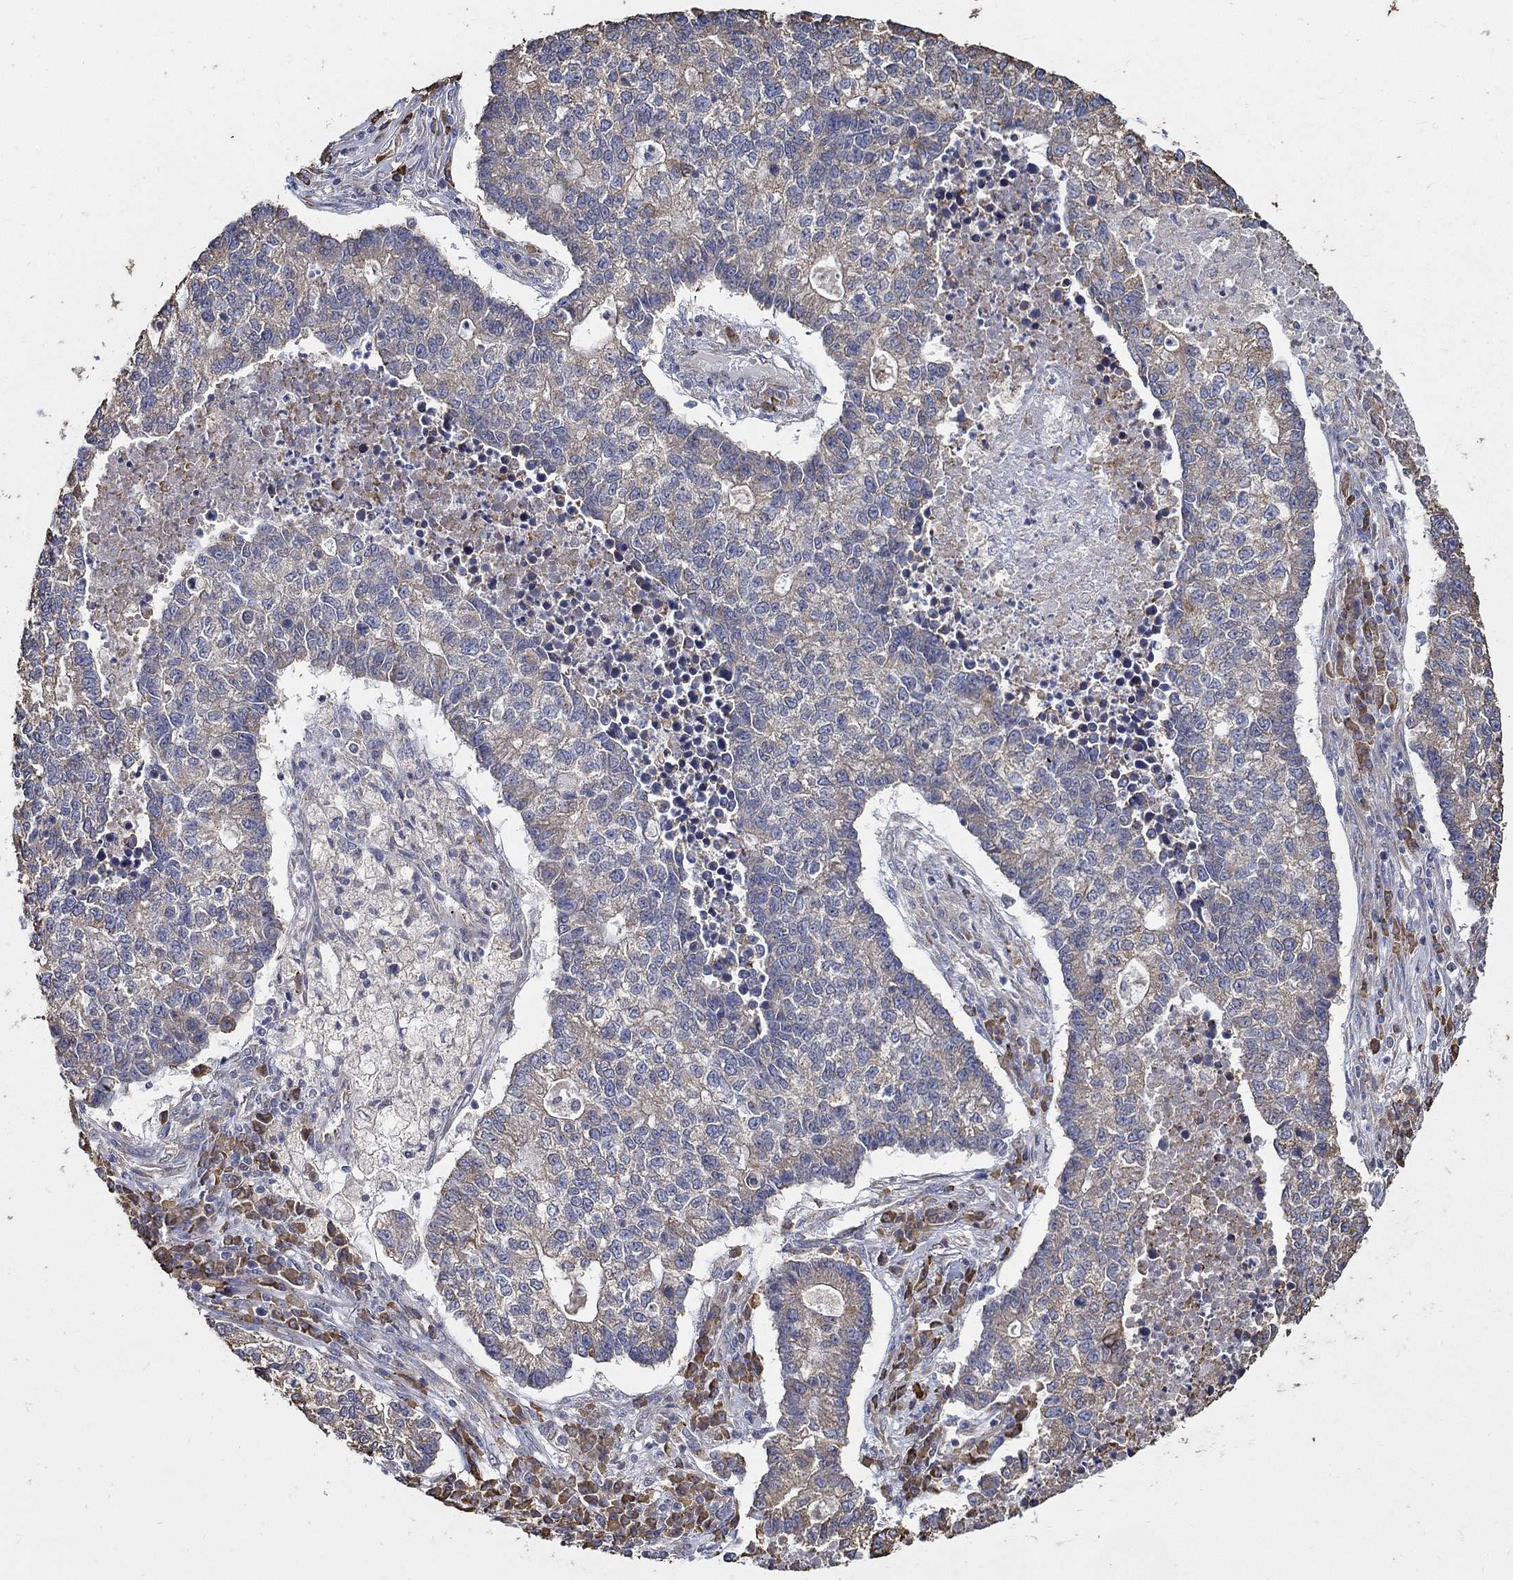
{"staining": {"intensity": "negative", "quantity": "none", "location": "none"}, "tissue": "lung cancer", "cell_type": "Tumor cells", "image_type": "cancer", "snomed": [{"axis": "morphology", "description": "Adenocarcinoma, NOS"}, {"axis": "topography", "description": "Lung"}], "caption": "An IHC histopathology image of adenocarcinoma (lung) is shown. There is no staining in tumor cells of adenocarcinoma (lung).", "gene": "EMILIN3", "patient": {"sex": "male", "age": 57}}